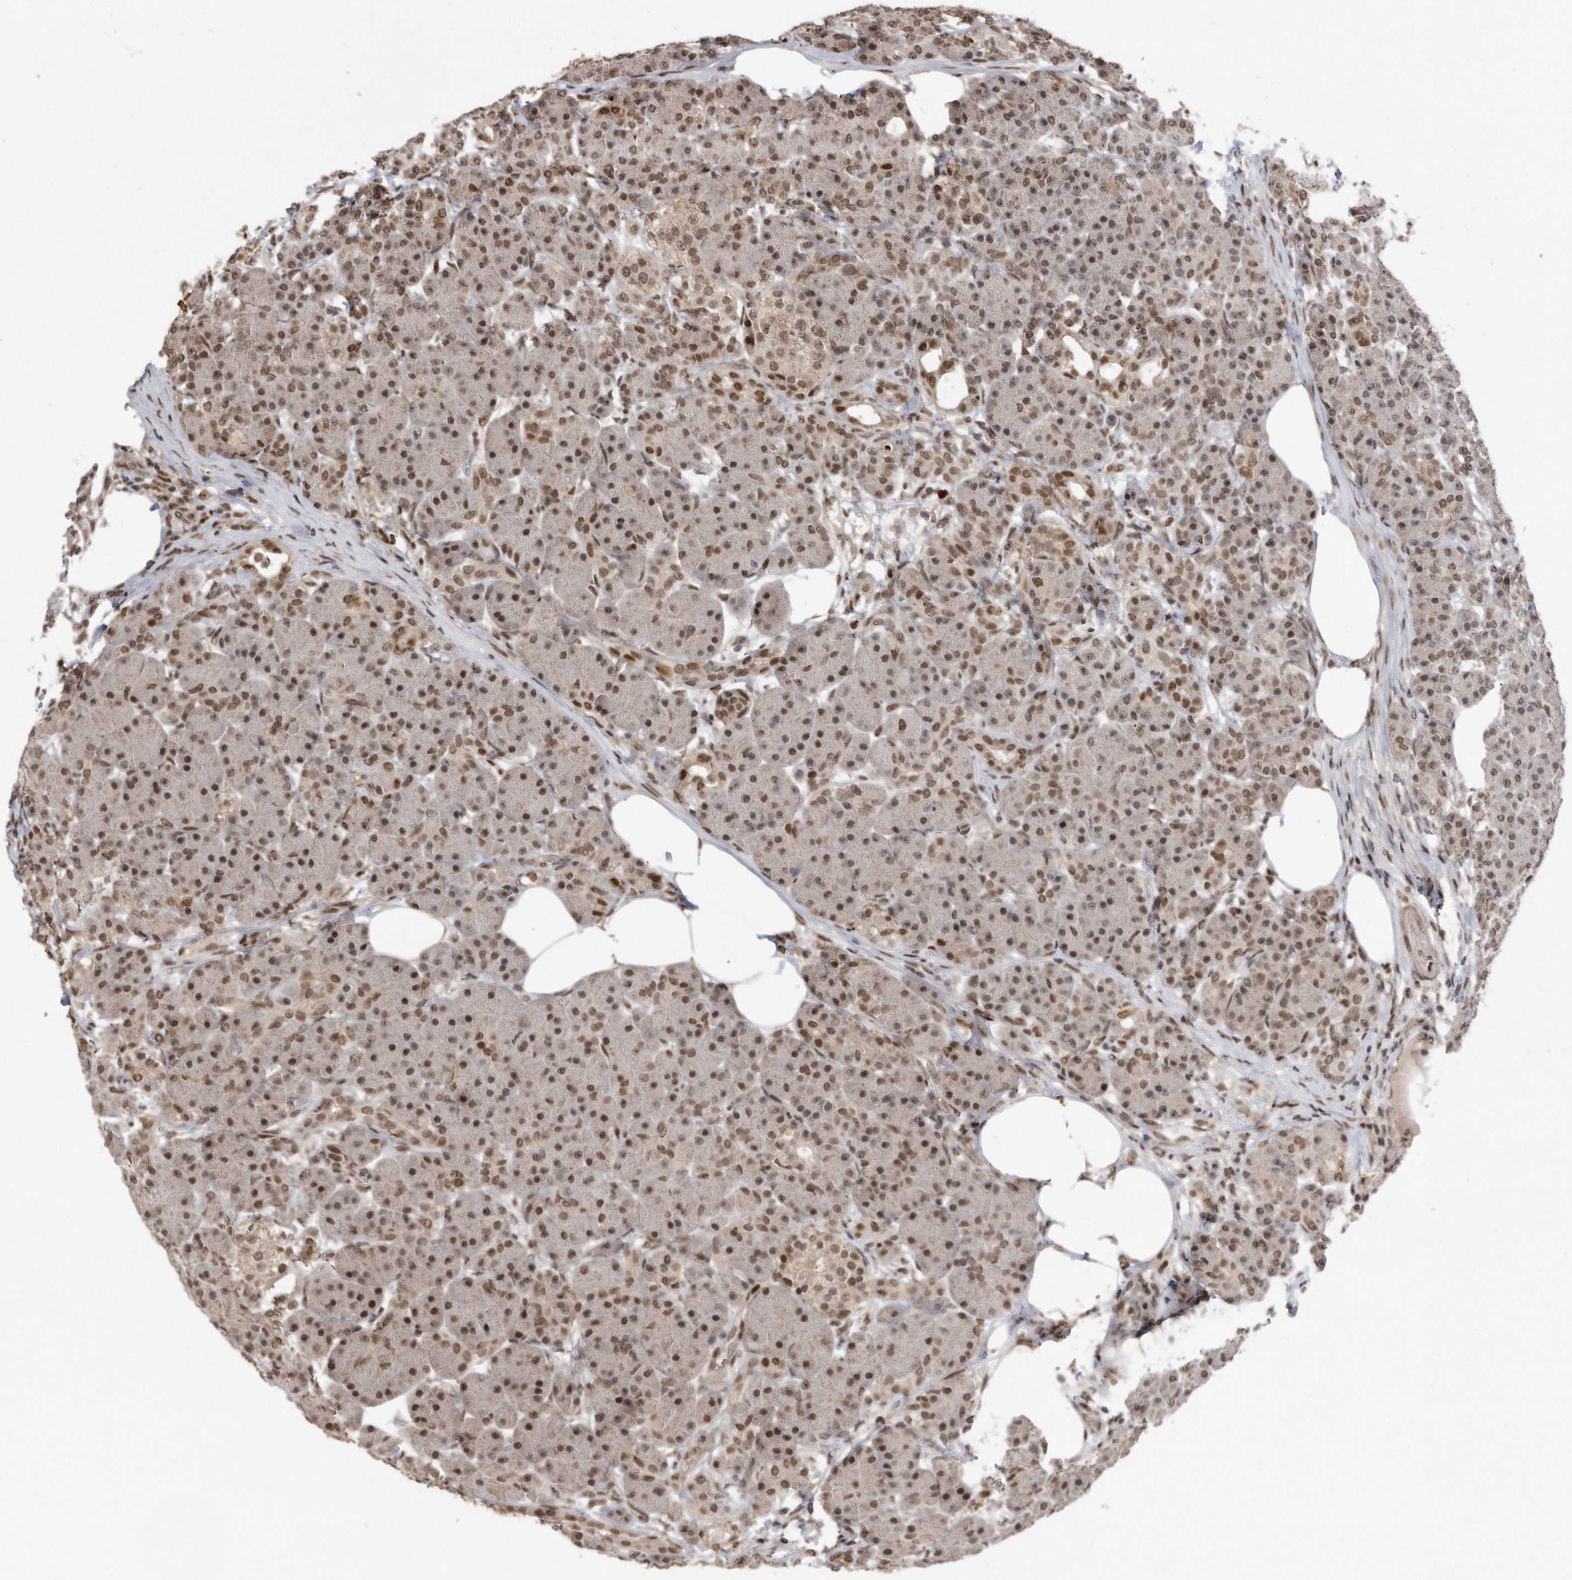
{"staining": {"intensity": "moderate", "quantity": "25%-75%", "location": "nuclear"}, "tissue": "pancreas", "cell_type": "Exocrine glandular cells", "image_type": "normal", "snomed": [{"axis": "morphology", "description": "Normal tissue, NOS"}, {"axis": "topography", "description": "Pancreas"}], "caption": "Protein staining of unremarkable pancreas displays moderate nuclear expression in about 25%-75% of exocrine glandular cells. (brown staining indicates protein expression, while blue staining denotes nuclei).", "gene": "TDRD3", "patient": {"sex": "male", "age": 63}}